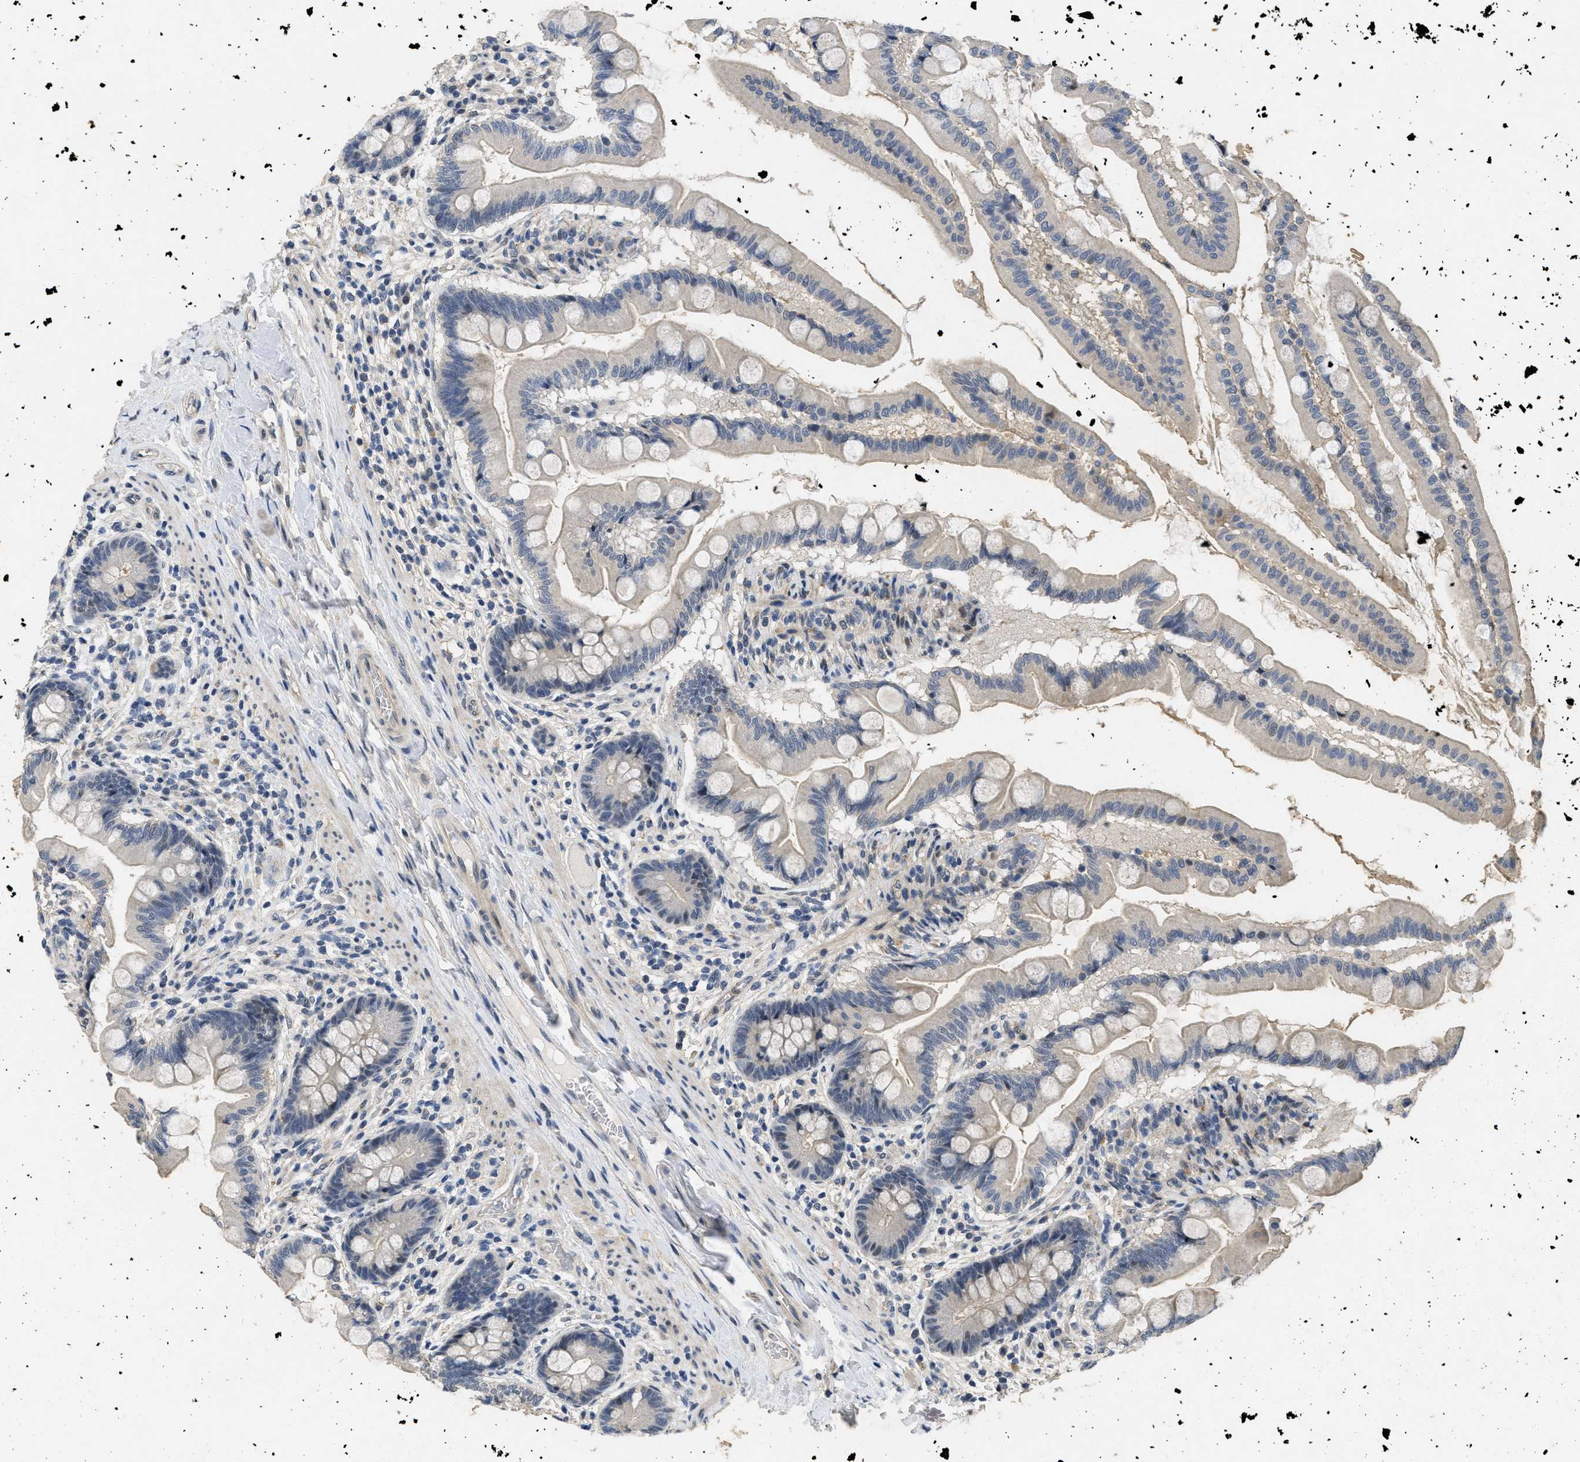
{"staining": {"intensity": "weak", "quantity": "25%-75%", "location": "cytoplasmic/membranous"}, "tissue": "small intestine", "cell_type": "Glandular cells", "image_type": "normal", "snomed": [{"axis": "morphology", "description": "Normal tissue, NOS"}, {"axis": "topography", "description": "Small intestine"}], "caption": "Immunohistochemistry (IHC) of benign human small intestine exhibits low levels of weak cytoplasmic/membranous expression in about 25%-75% of glandular cells. (DAB IHC, brown staining for protein, blue staining for nuclei).", "gene": "PAPOLG", "patient": {"sex": "female", "age": 56}}